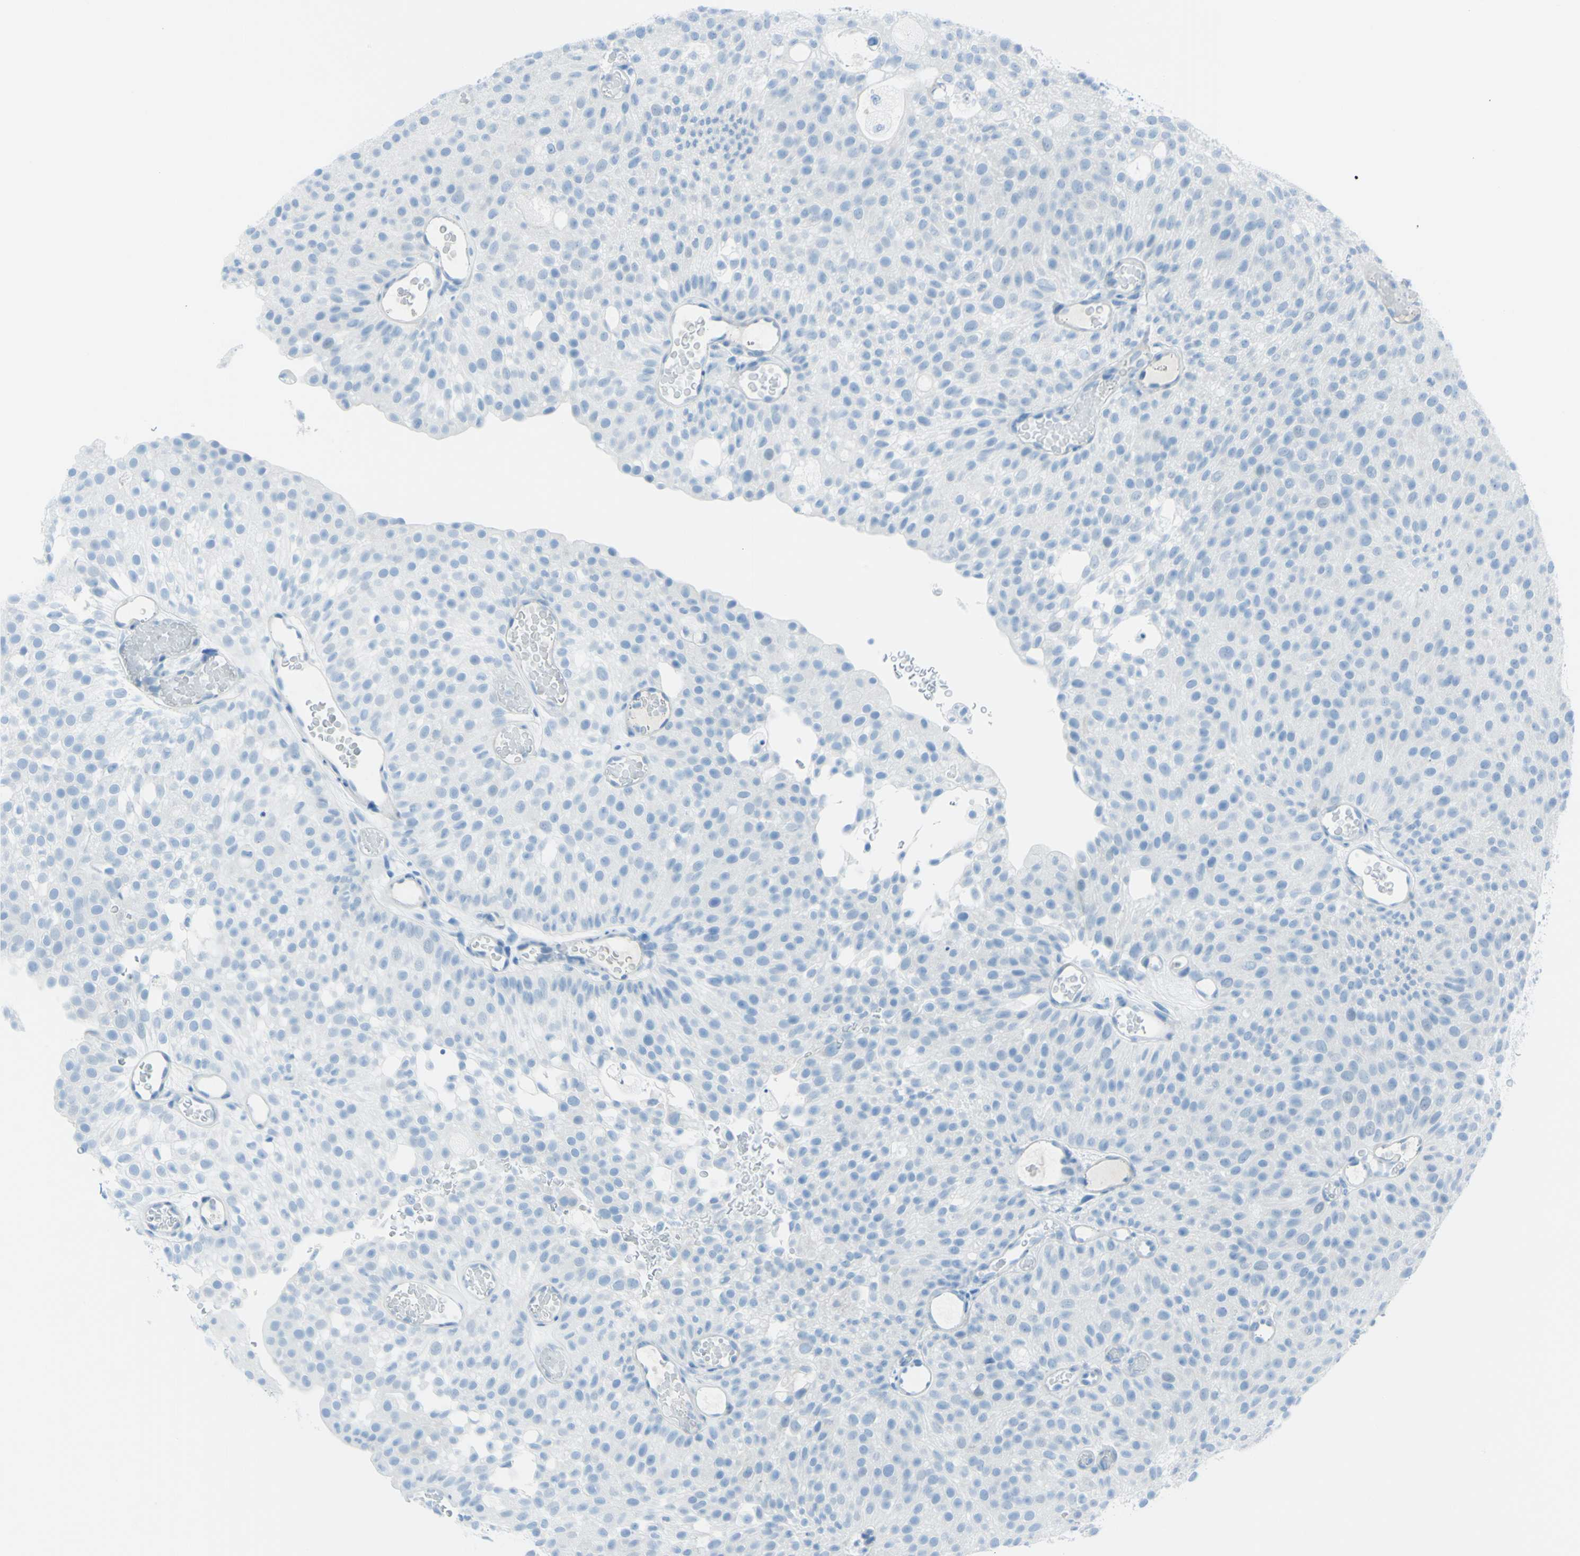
{"staining": {"intensity": "negative", "quantity": "none", "location": "none"}, "tissue": "urothelial cancer", "cell_type": "Tumor cells", "image_type": "cancer", "snomed": [{"axis": "morphology", "description": "Urothelial carcinoma, Low grade"}, {"axis": "topography", "description": "Urinary bladder"}], "caption": "Tumor cells are negative for brown protein staining in urothelial cancer.", "gene": "TFPI2", "patient": {"sex": "male", "age": 78}}